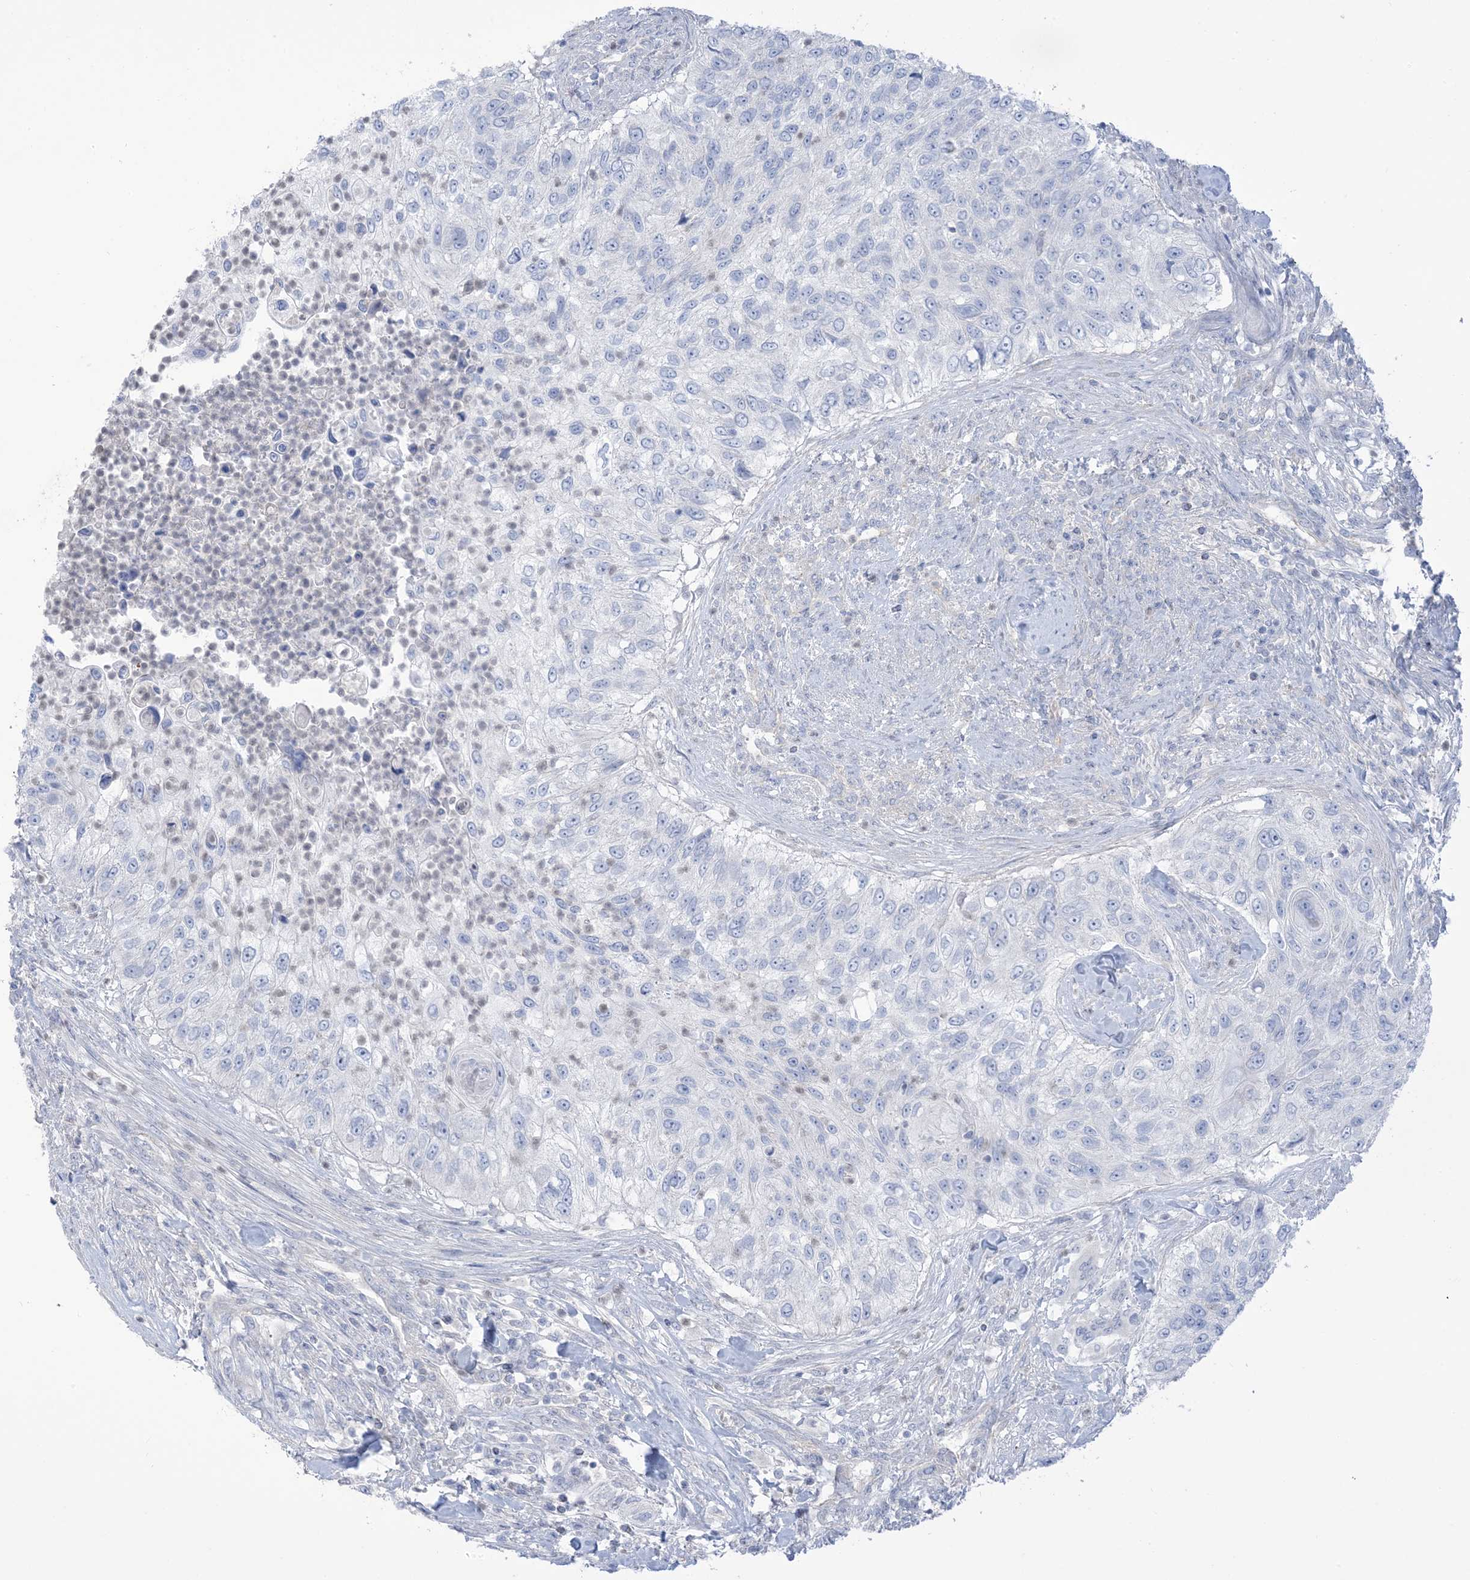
{"staining": {"intensity": "negative", "quantity": "none", "location": "none"}, "tissue": "urothelial cancer", "cell_type": "Tumor cells", "image_type": "cancer", "snomed": [{"axis": "morphology", "description": "Urothelial carcinoma, High grade"}, {"axis": "topography", "description": "Urinary bladder"}], "caption": "High magnification brightfield microscopy of urothelial carcinoma (high-grade) stained with DAB (brown) and counterstained with hematoxylin (blue): tumor cells show no significant expression. The staining was performed using DAB to visualize the protein expression in brown, while the nuclei were stained in blue with hematoxylin (Magnification: 20x).", "gene": "MTHFD2L", "patient": {"sex": "female", "age": 60}}